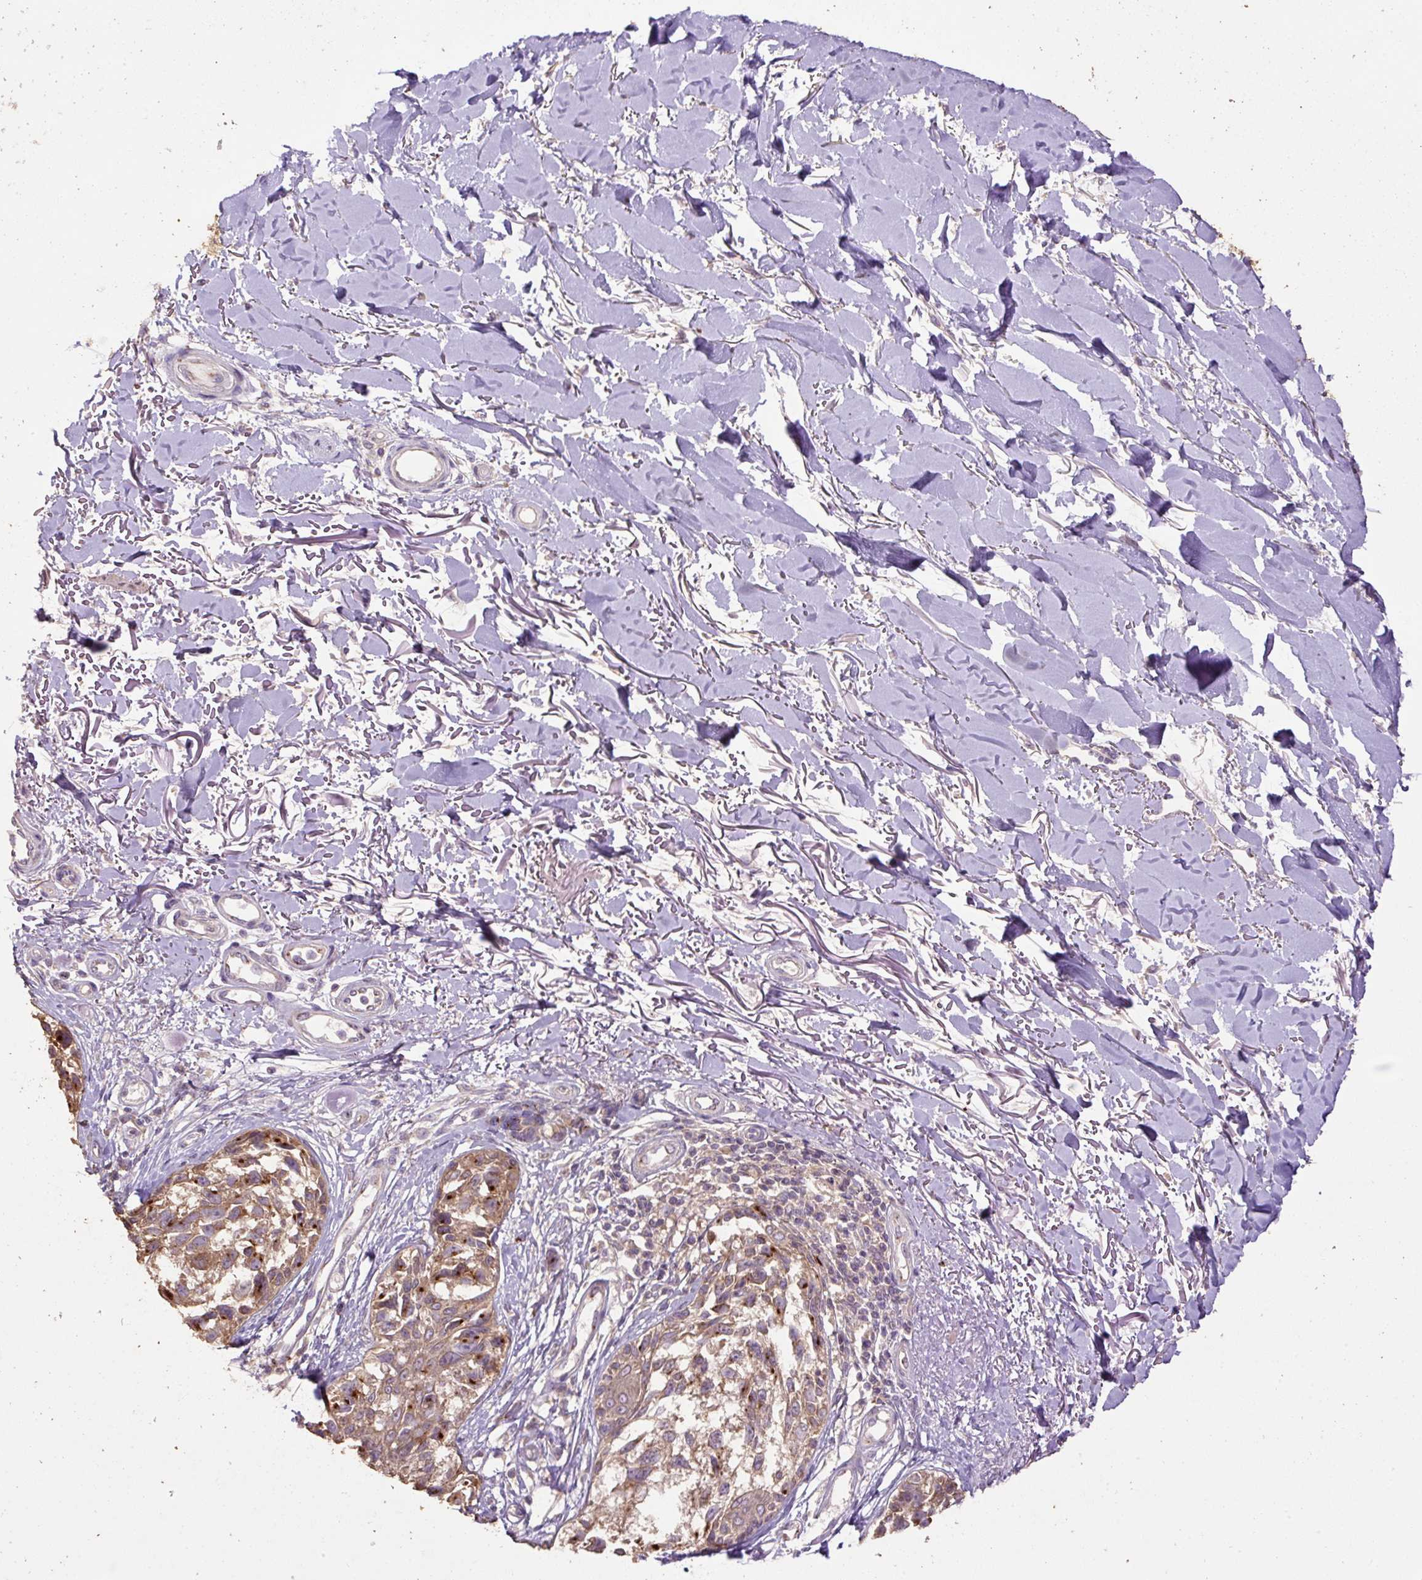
{"staining": {"intensity": "moderate", "quantity": ">75%", "location": "cytoplasmic/membranous"}, "tissue": "melanoma", "cell_type": "Tumor cells", "image_type": "cancer", "snomed": [{"axis": "morphology", "description": "Malignant melanoma, NOS"}, {"axis": "topography", "description": "Skin"}], "caption": "Malignant melanoma was stained to show a protein in brown. There is medium levels of moderate cytoplasmic/membranous positivity in approximately >75% of tumor cells.", "gene": "ABR", "patient": {"sex": "male", "age": 73}}